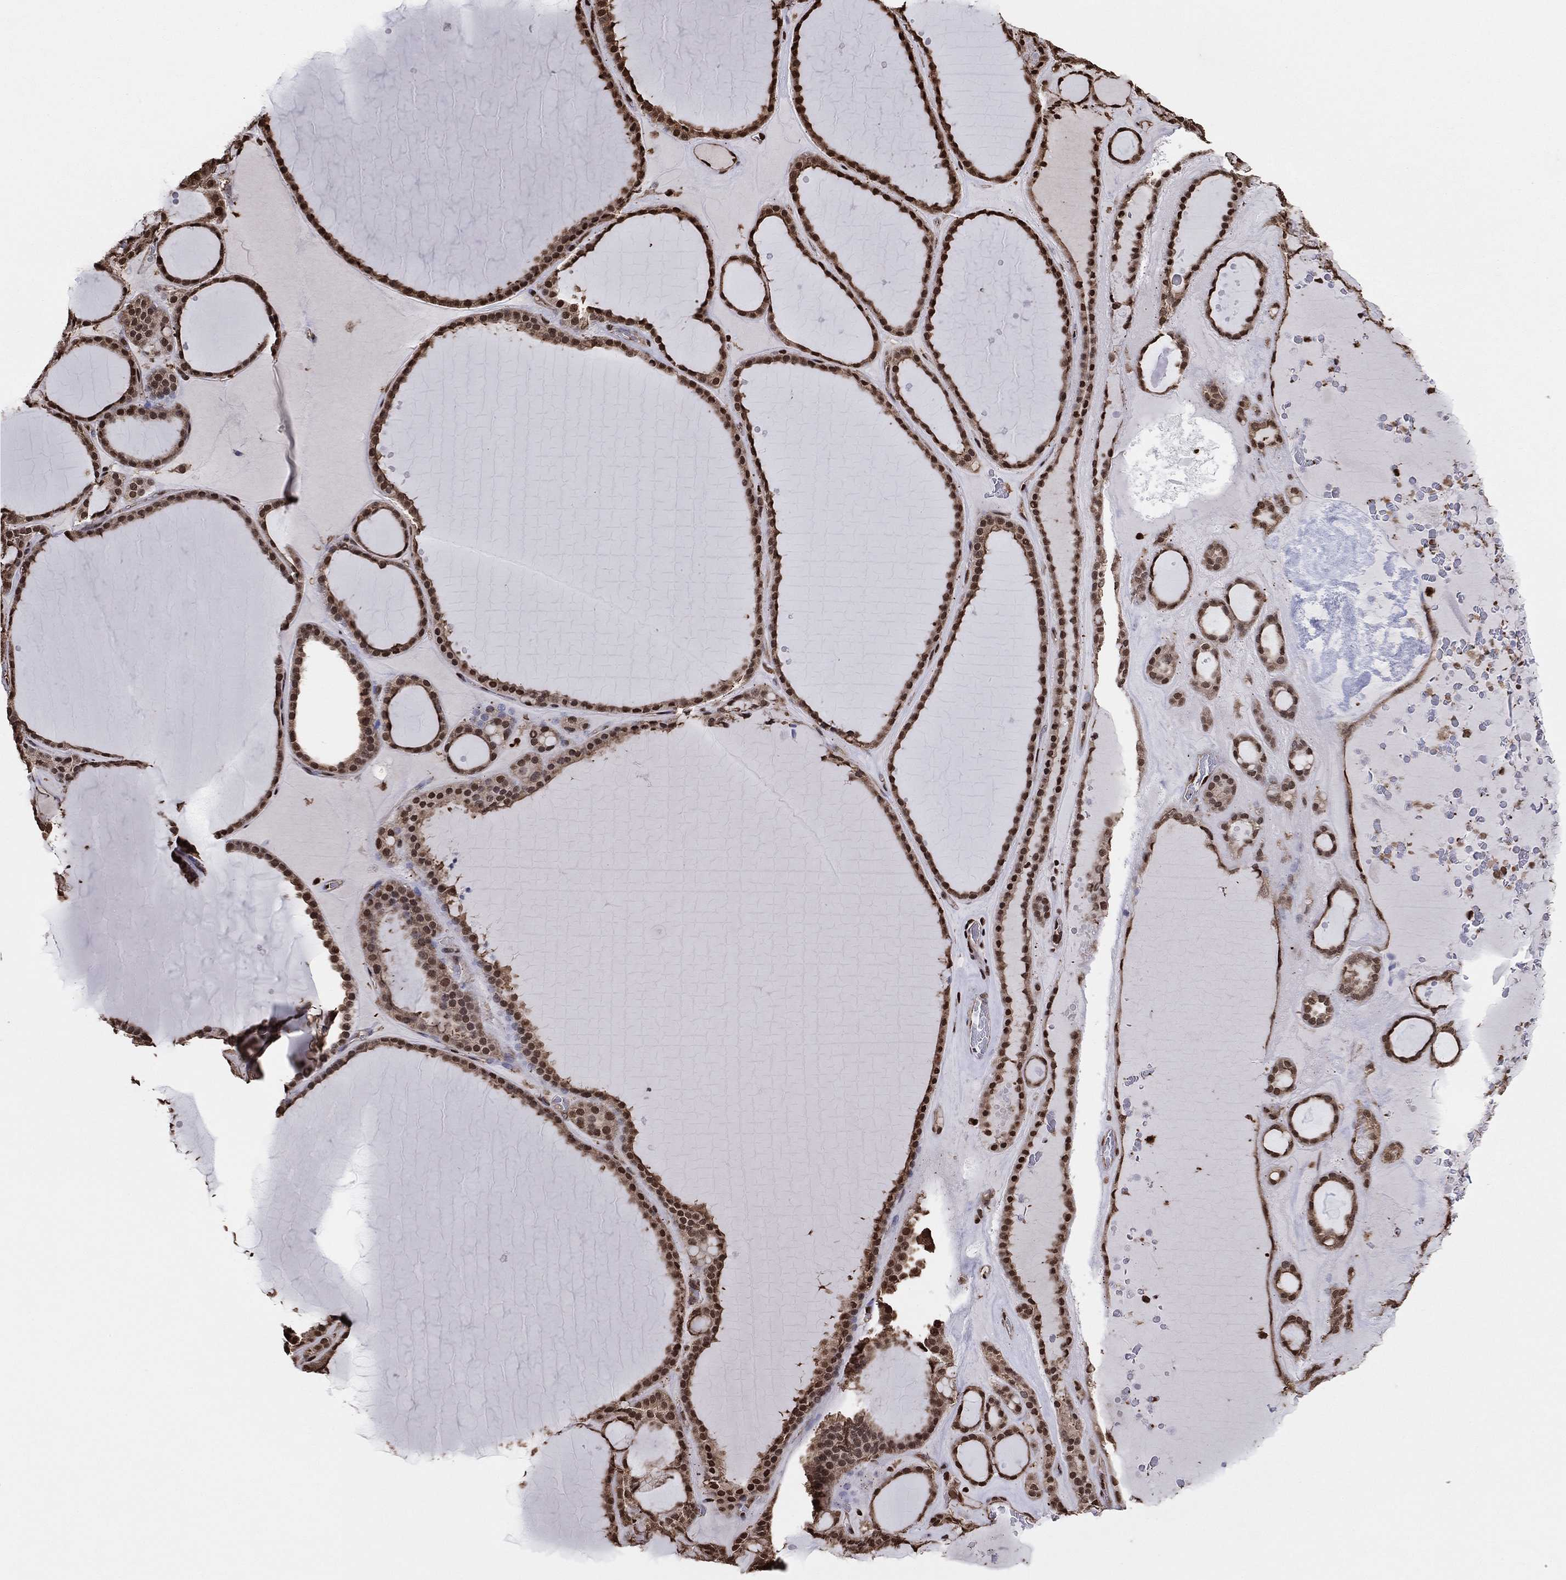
{"staining": {"intensity": "strong", "quantity": "25%-75%", "location": "nuclear"}, "tissue": "thyroid gland", "cell_type": "Glandular cells", "image_type": "normal", "snomed": [{"axis": "morphology", "description": "Normal tissue, NOS"}, {"axis": "topography", "description": "Thyroid gland"}], "caption": "Protein staining of normal thyroid gland demonstrates strong nuclear positivity in approximately 25%-75% of glandular cells.", "gene": "GAPDH", "patient": {"sex": "male", "age": 63}}